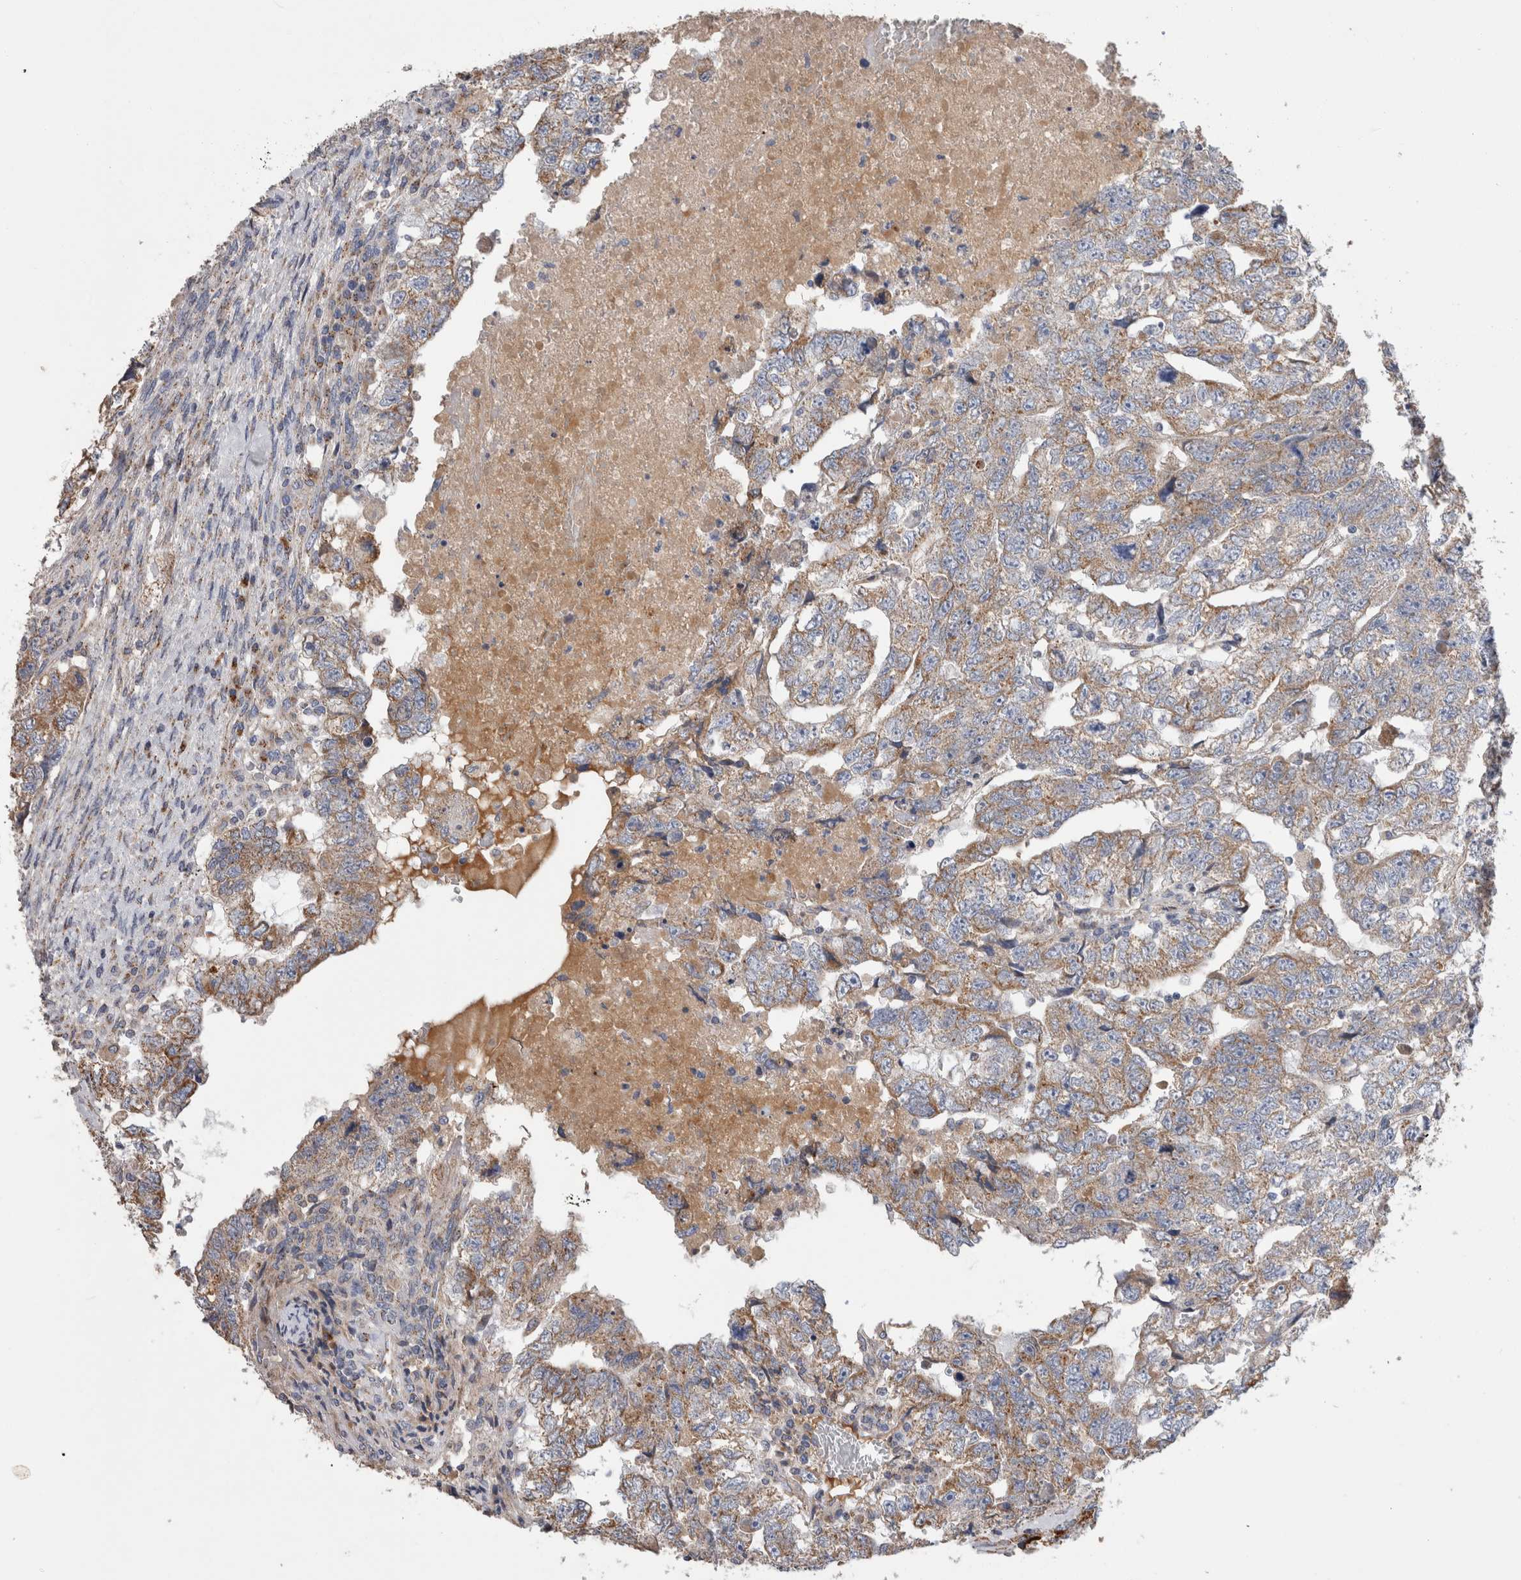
{"staining": {"intensity": "moderate", "quantity": "25%-75%", "location": "cytoplasmic/membranous"}, "tissue": "testis cancer", "cell_type": "Tumor cells", "image_type": "cancer", "snomed": [{"axis": "morphology", "description": "Carcinoma, Embryonal, NOS"}, {"axis": "topography", "description": "Testis"}], "caption": "A micrograph of human testis cancer (embryonal carcinoma) stained for a protein reveals moderate cytoplasmic/membranous brown staining in tumor cells.", "gene": "IARS2", "patient": {"sex": "male", "age": 36}}